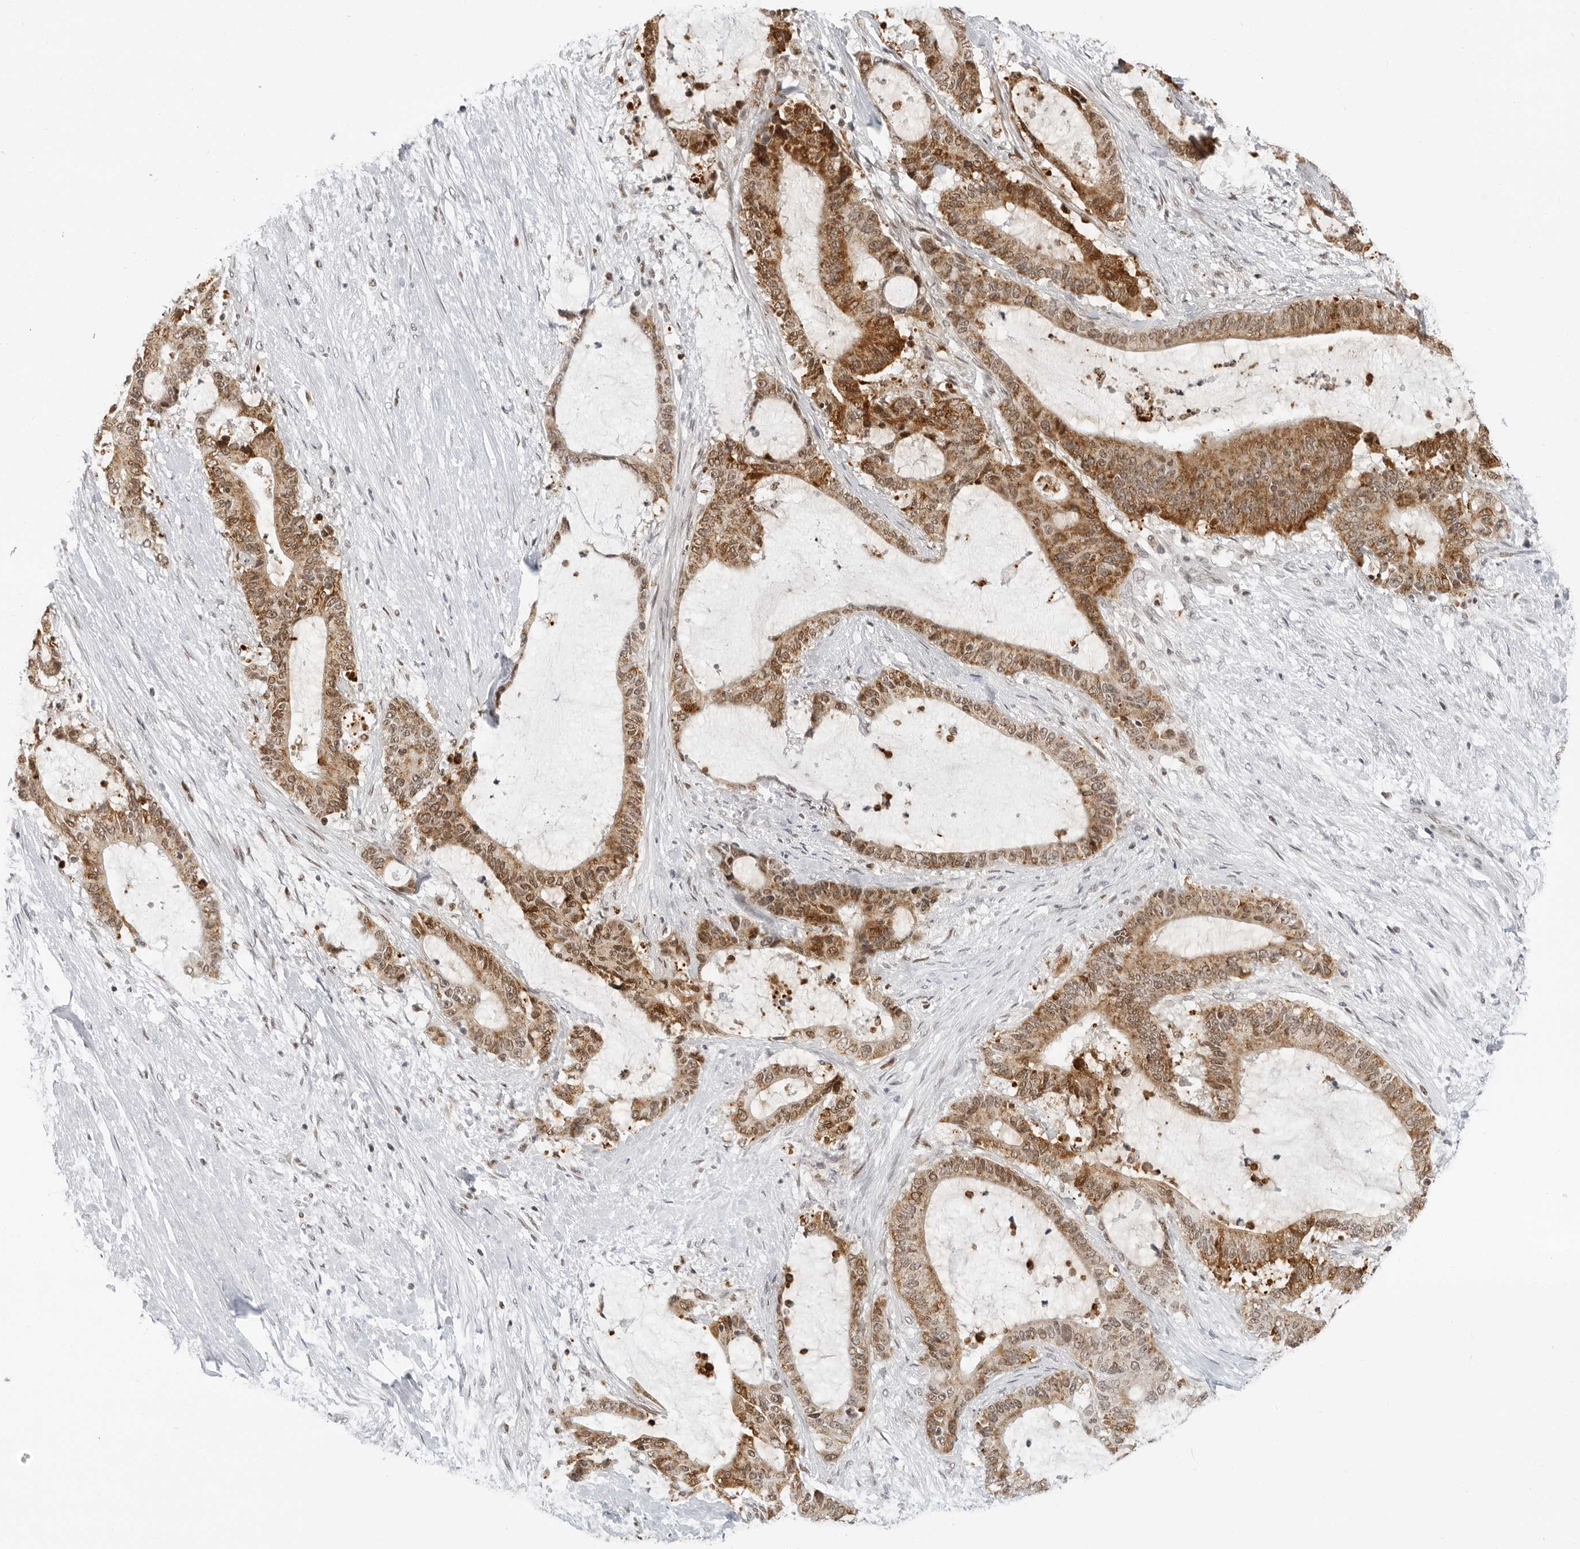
{"staining": {"intensity": "moderate", "quantity": ">75%", "location": "cytoplasmic/membranous,nuclear"}, "tissue": "liver cancer", "cell_type": "Tumor cells", "image_type": "cancer", "snomed": [{"axis": "morphology", "description": "Normal tissue, NOS"}, {"axis": "morphology", "description": "Cholangiocarcinoma"}, {"axis": "topography", "description": "Liver"}, {"axis": "topography", "description": "Peripheral nerve tissue"}], "caption": "An immunohistochemistry (IHC) image of tumor tissue is shown. Protein staining in brown highlights moderate cytoplasmic/membranous and nuclear positivity in cholangiocarcinoma (liver) within tumor cells. The protein is shown in brown color, while the nuclei are stained blue.", "gene": "MSH6", "patient": {"sex": "female", "age": 73}}